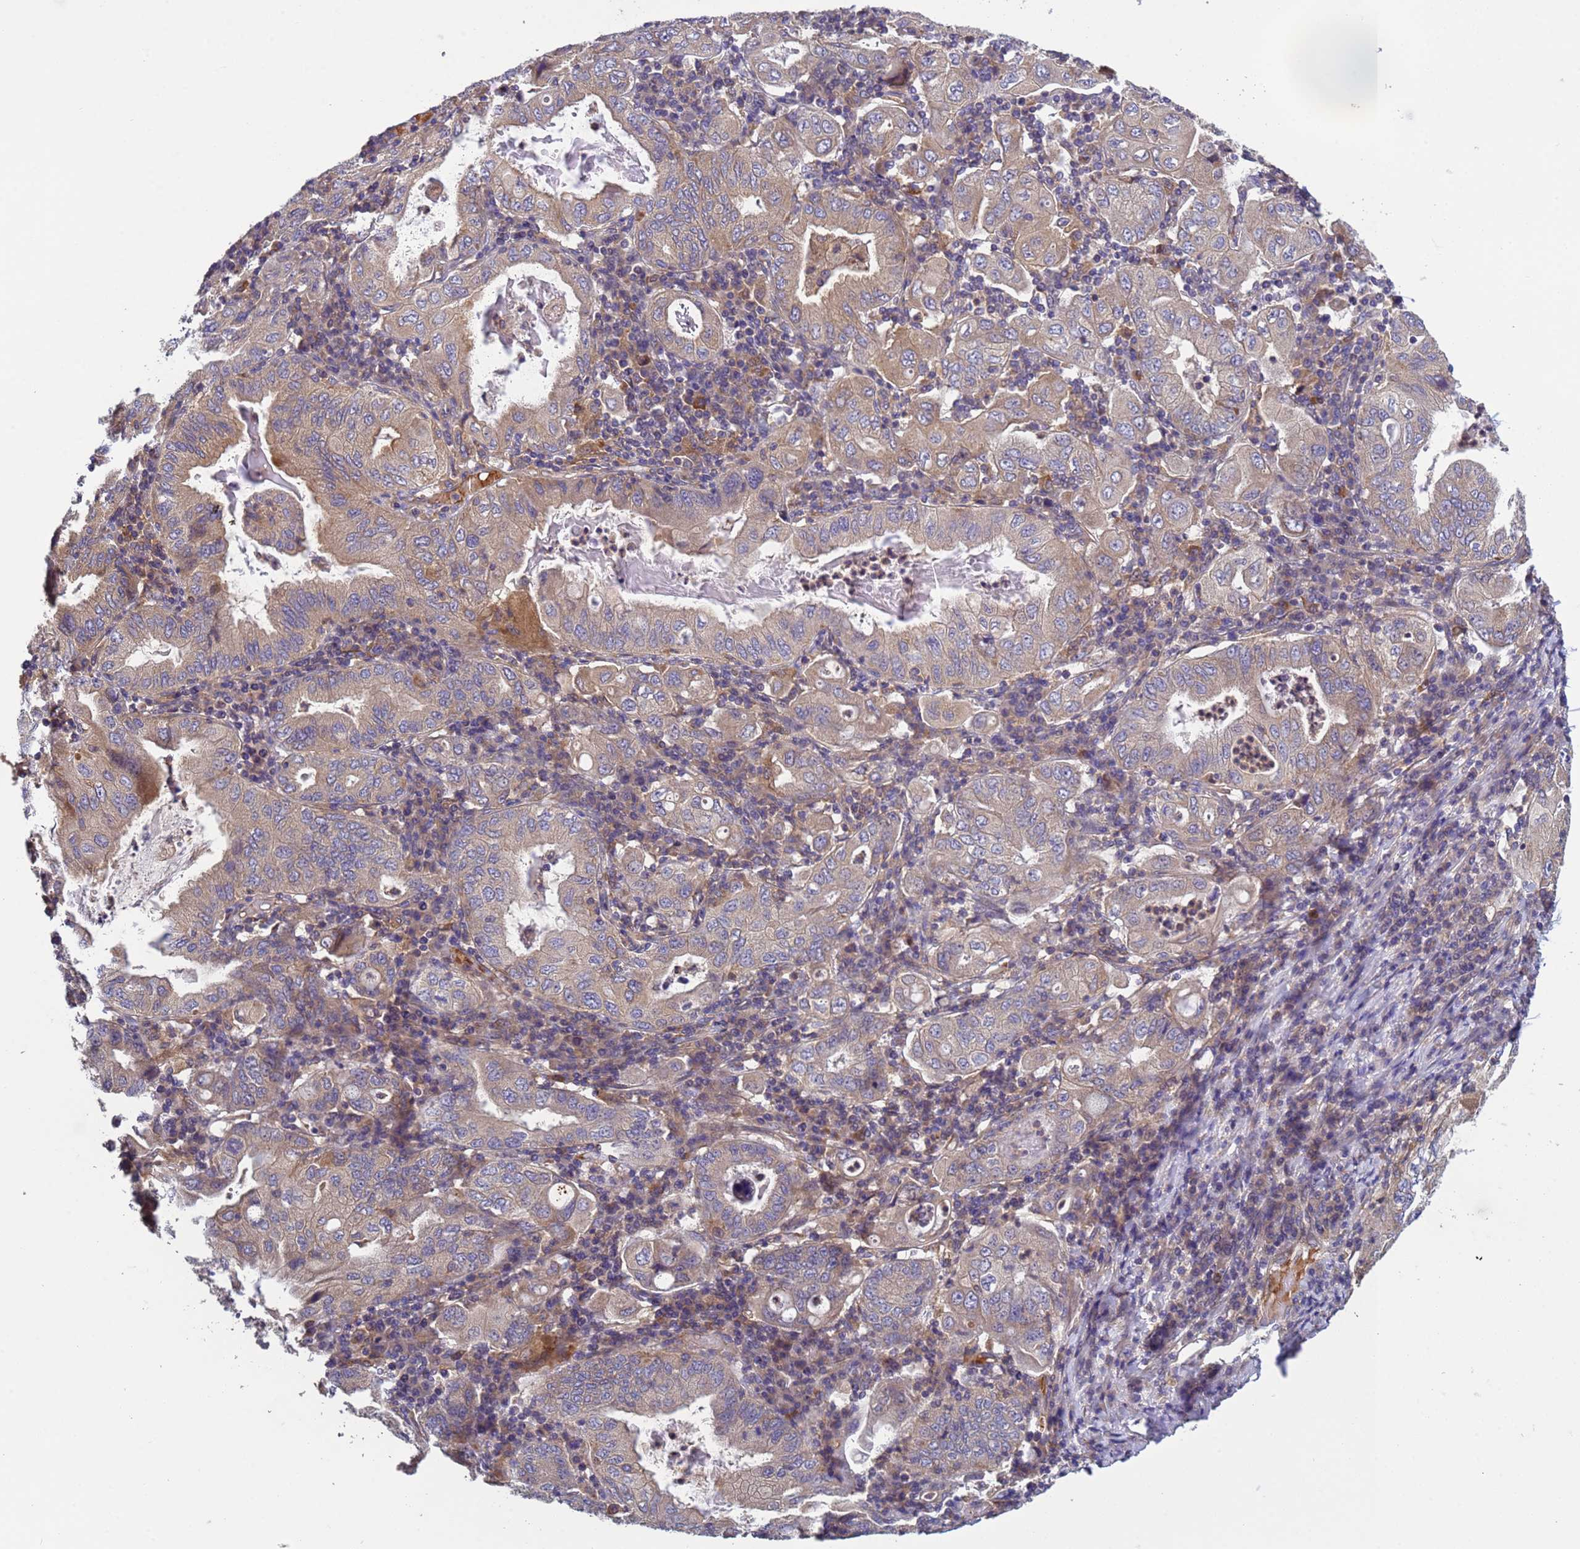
{"staining": {"intensity": "weak", "quantity": "25%-75%", "location": "cytoplasmic/membranous"}, "tissue": "stomach cancer", "cell_type": "Tumor cells", "image_type": "cancer", "snomed": [{"axis": "morphology", "description": "Normal tissue, NOS"}, {"axis": "morphology", "description": "Adenocarcinoma, NOS"}, {"axis": "topography", "description": "Esophagus"}, {"axis": "topography", "description": "Stomach, upper"}, {"axis": "topography", "description": "Peripheral nerve tissue"}], "caption": "Protein staining exhibits weak cytoplasmic/membranous positivity in approximately 25%-75% of tumor cells in stomach cancer.", "gene": "RAB10", "patient": {"sex": "male", "age": 62}}